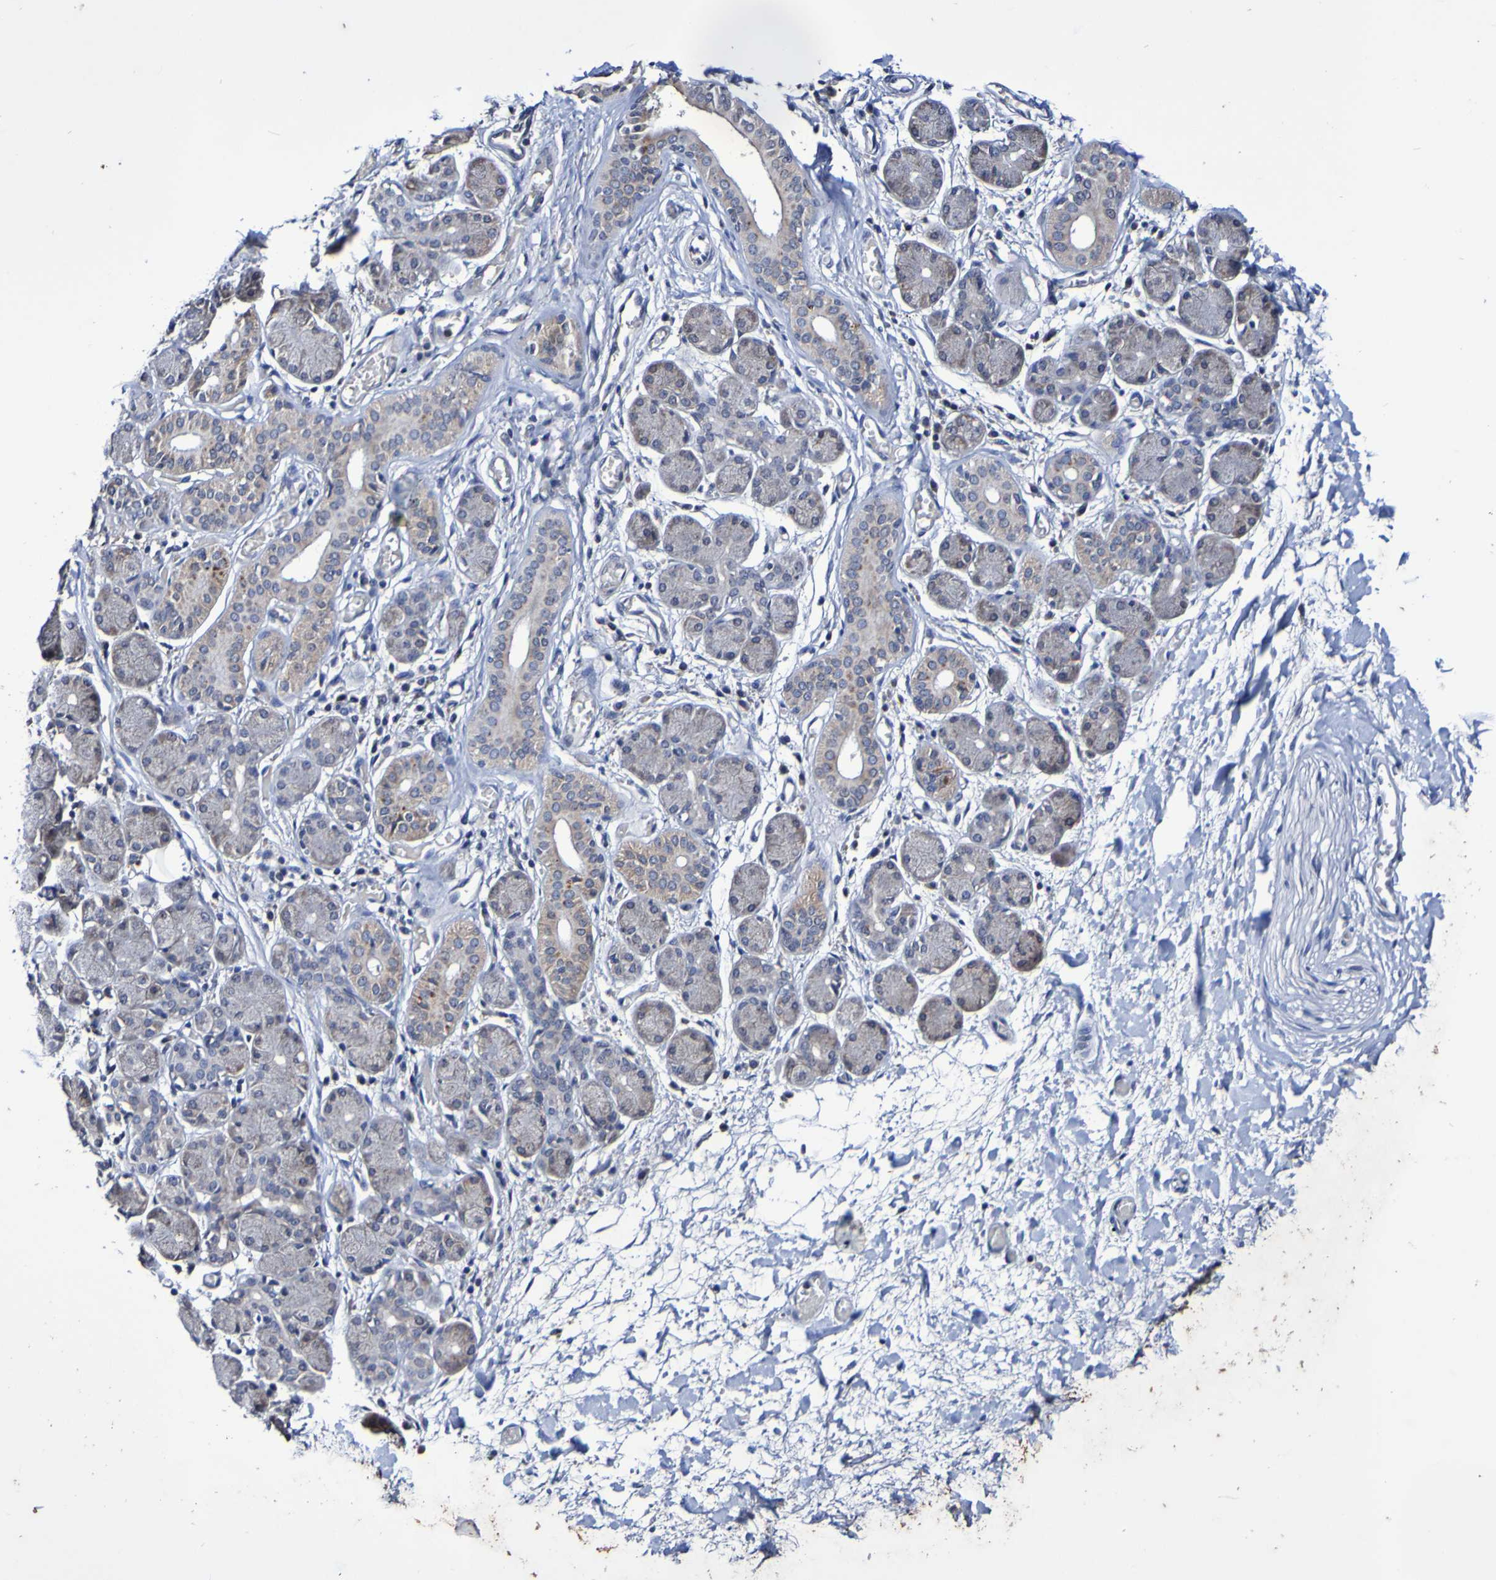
{"staining": {"intensity": "weak", "quantity": ">75%", "location": "cytoplasmic/membranous"}, "tissue": "salivary gland", "cell_type": "Glandular cells", "image_type": "normal", "snomed": [{"axis": "morphology", "description": "Normal tissue, NOS"}, {"axis": "topography", "description": "Salivary gland"}], "caption": "This is an image of immunohistochemistry (IHC) staining of unremarkable salivary gland, which shows weak expression in the cytoplasmic/membranous of glandular cells.", "gene": "PTP4A2", "patient": {"sex": "female", "age": 24}}